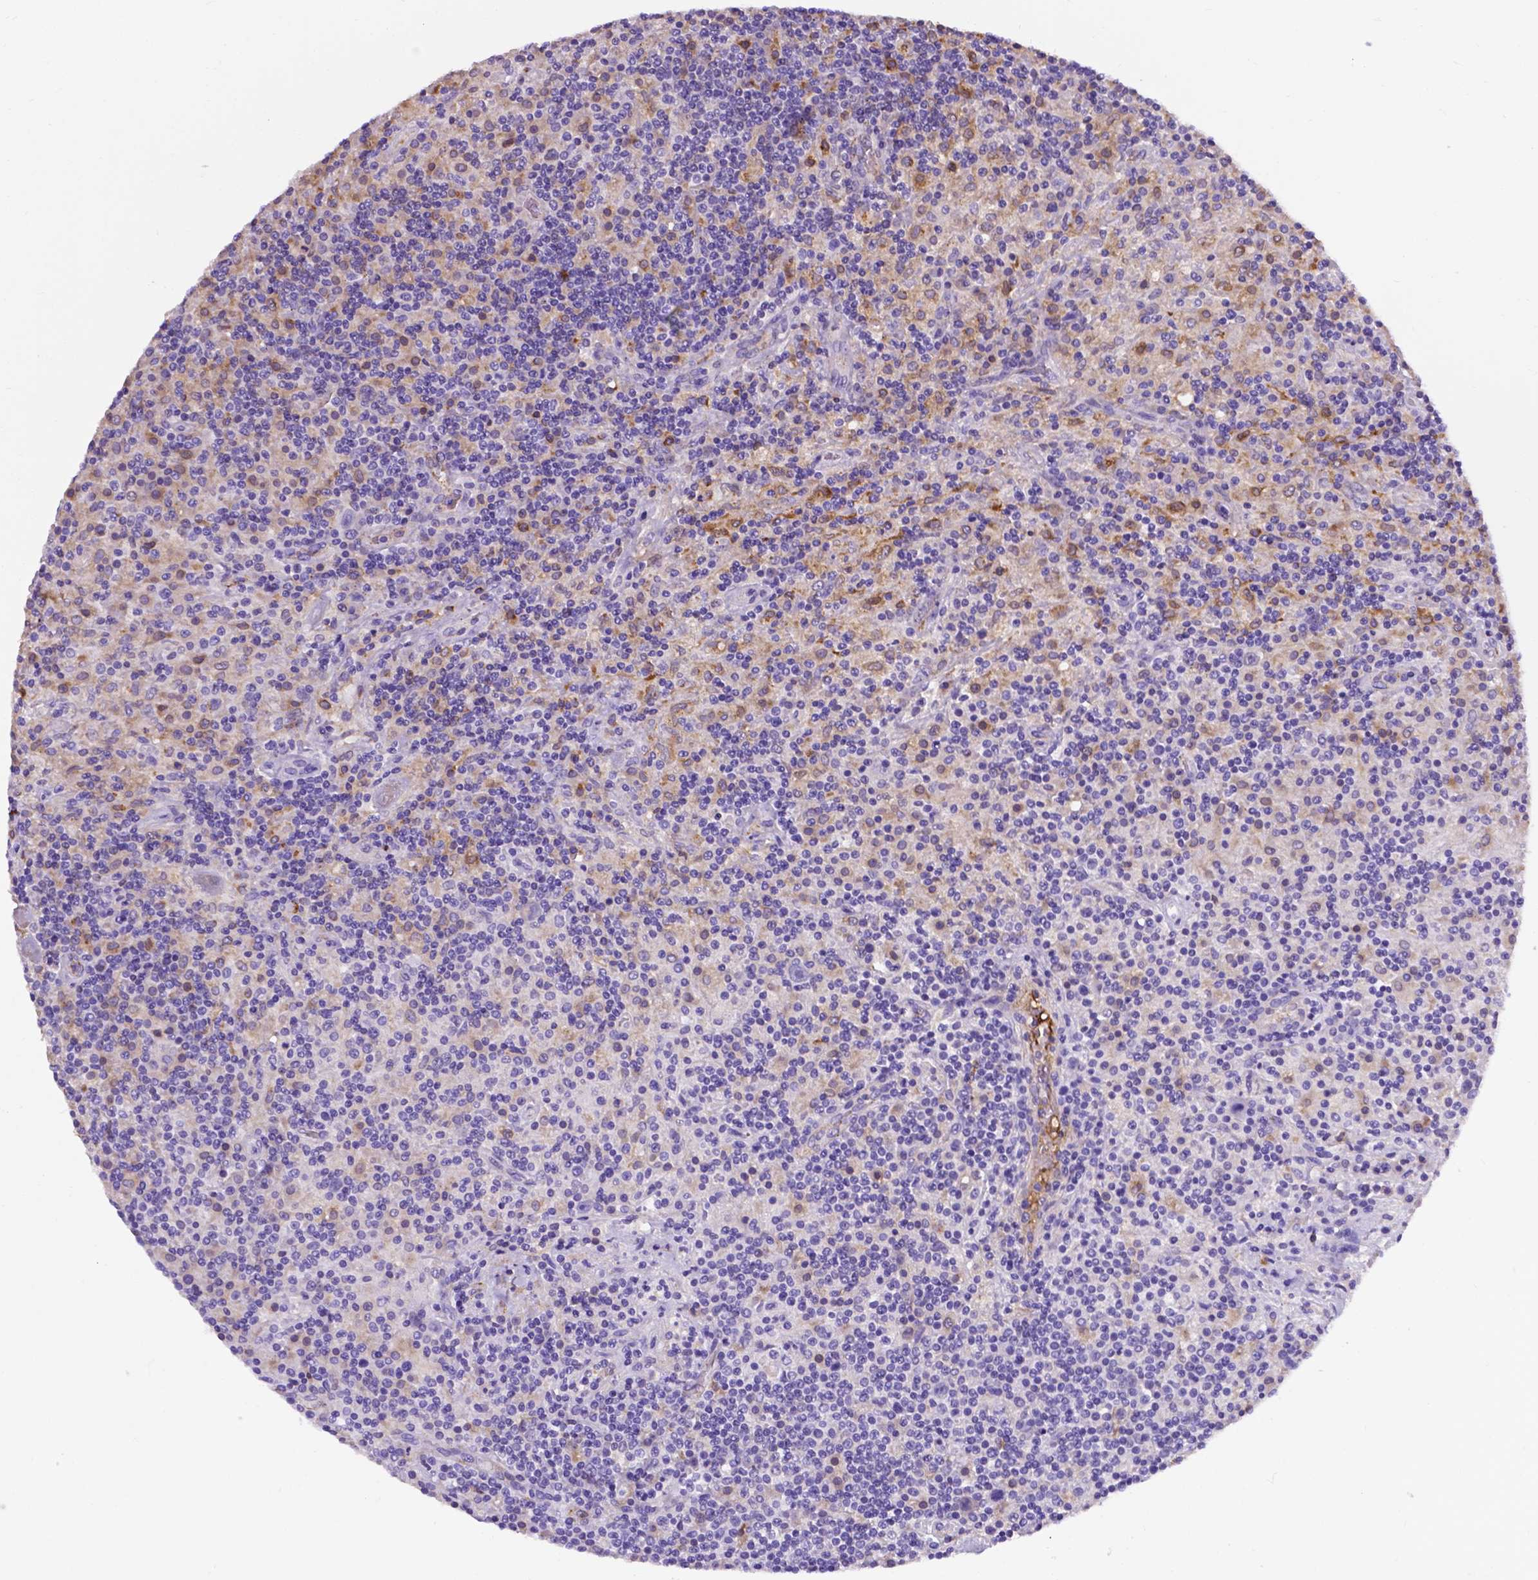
{"staining": {"intensity": "negative", "quantity": "none", "location": "none"}, "tissue": "lymphoma", "cell_type": "Tumor cells", "image_type": "cancer", "snomed": [{"axis": "morphology", "description": "Hodgkin's disease, NOS"}, {"axis": "topography", "description": "Lymph node"}], "caption": "Immunohistochemical staining of lymphoma reveals no significant staining in tumor cells.", "gene": "APOE", "patient": {"sex": "male", "age": 70}}